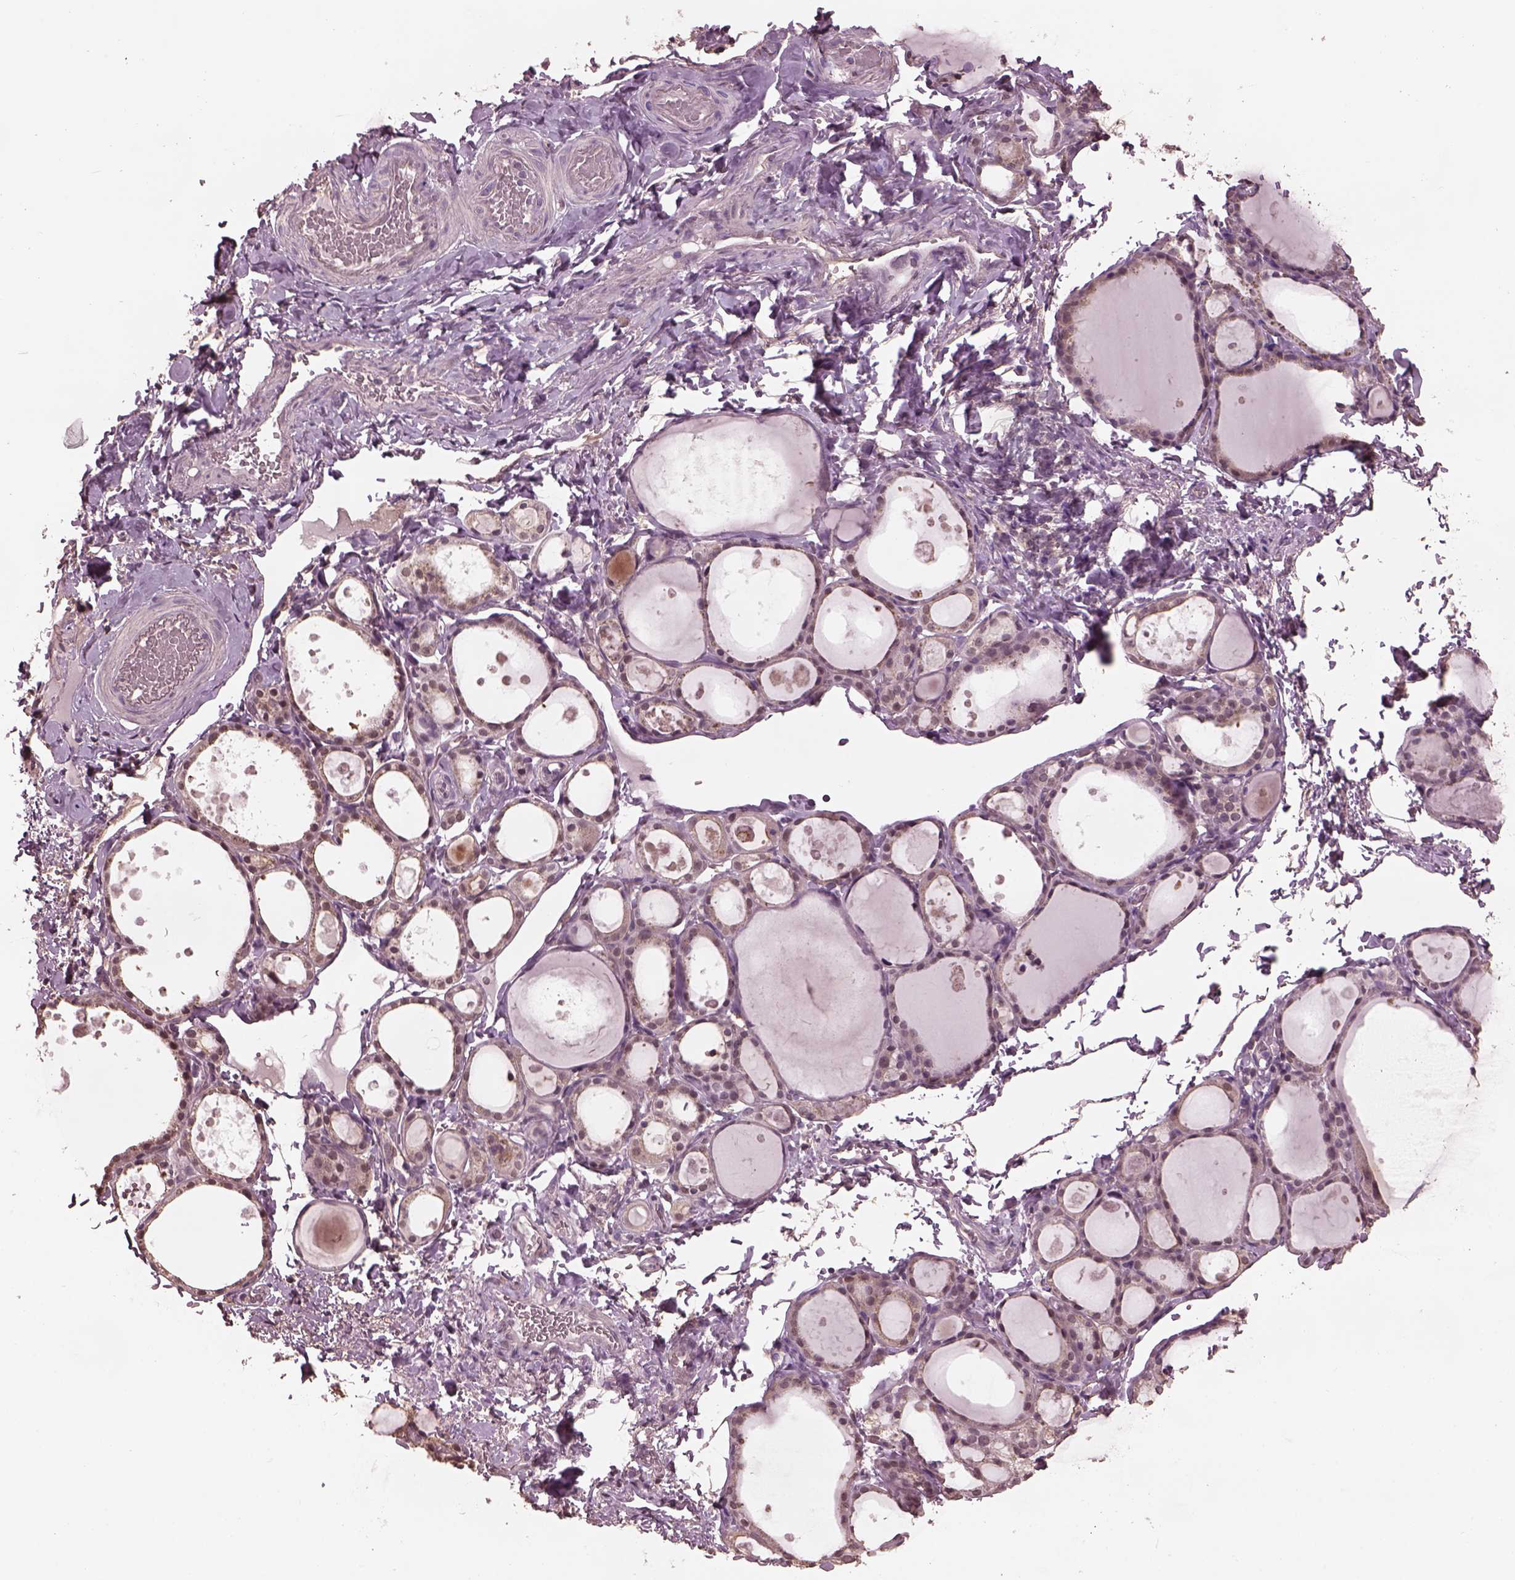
{"staining": {"intensity": "weak", "quantity": "<25%", "location": "cytoplasmic/membranous"}, "tissue": "thyroid gland", "cell_type": "Glandular cells", "image_type": "normal", "snomed": [{"axis": "morphology", "description": "Normal tissue, NOS"}, {"axis": "topography", "description": "Thyroid gland"}], "caption": "Immunohistochemical staining of benign human thyroid gland reveals no significant expression in glandular cells.", "gene": "SRI", "patient": {"sex": "male", "age": 68}}